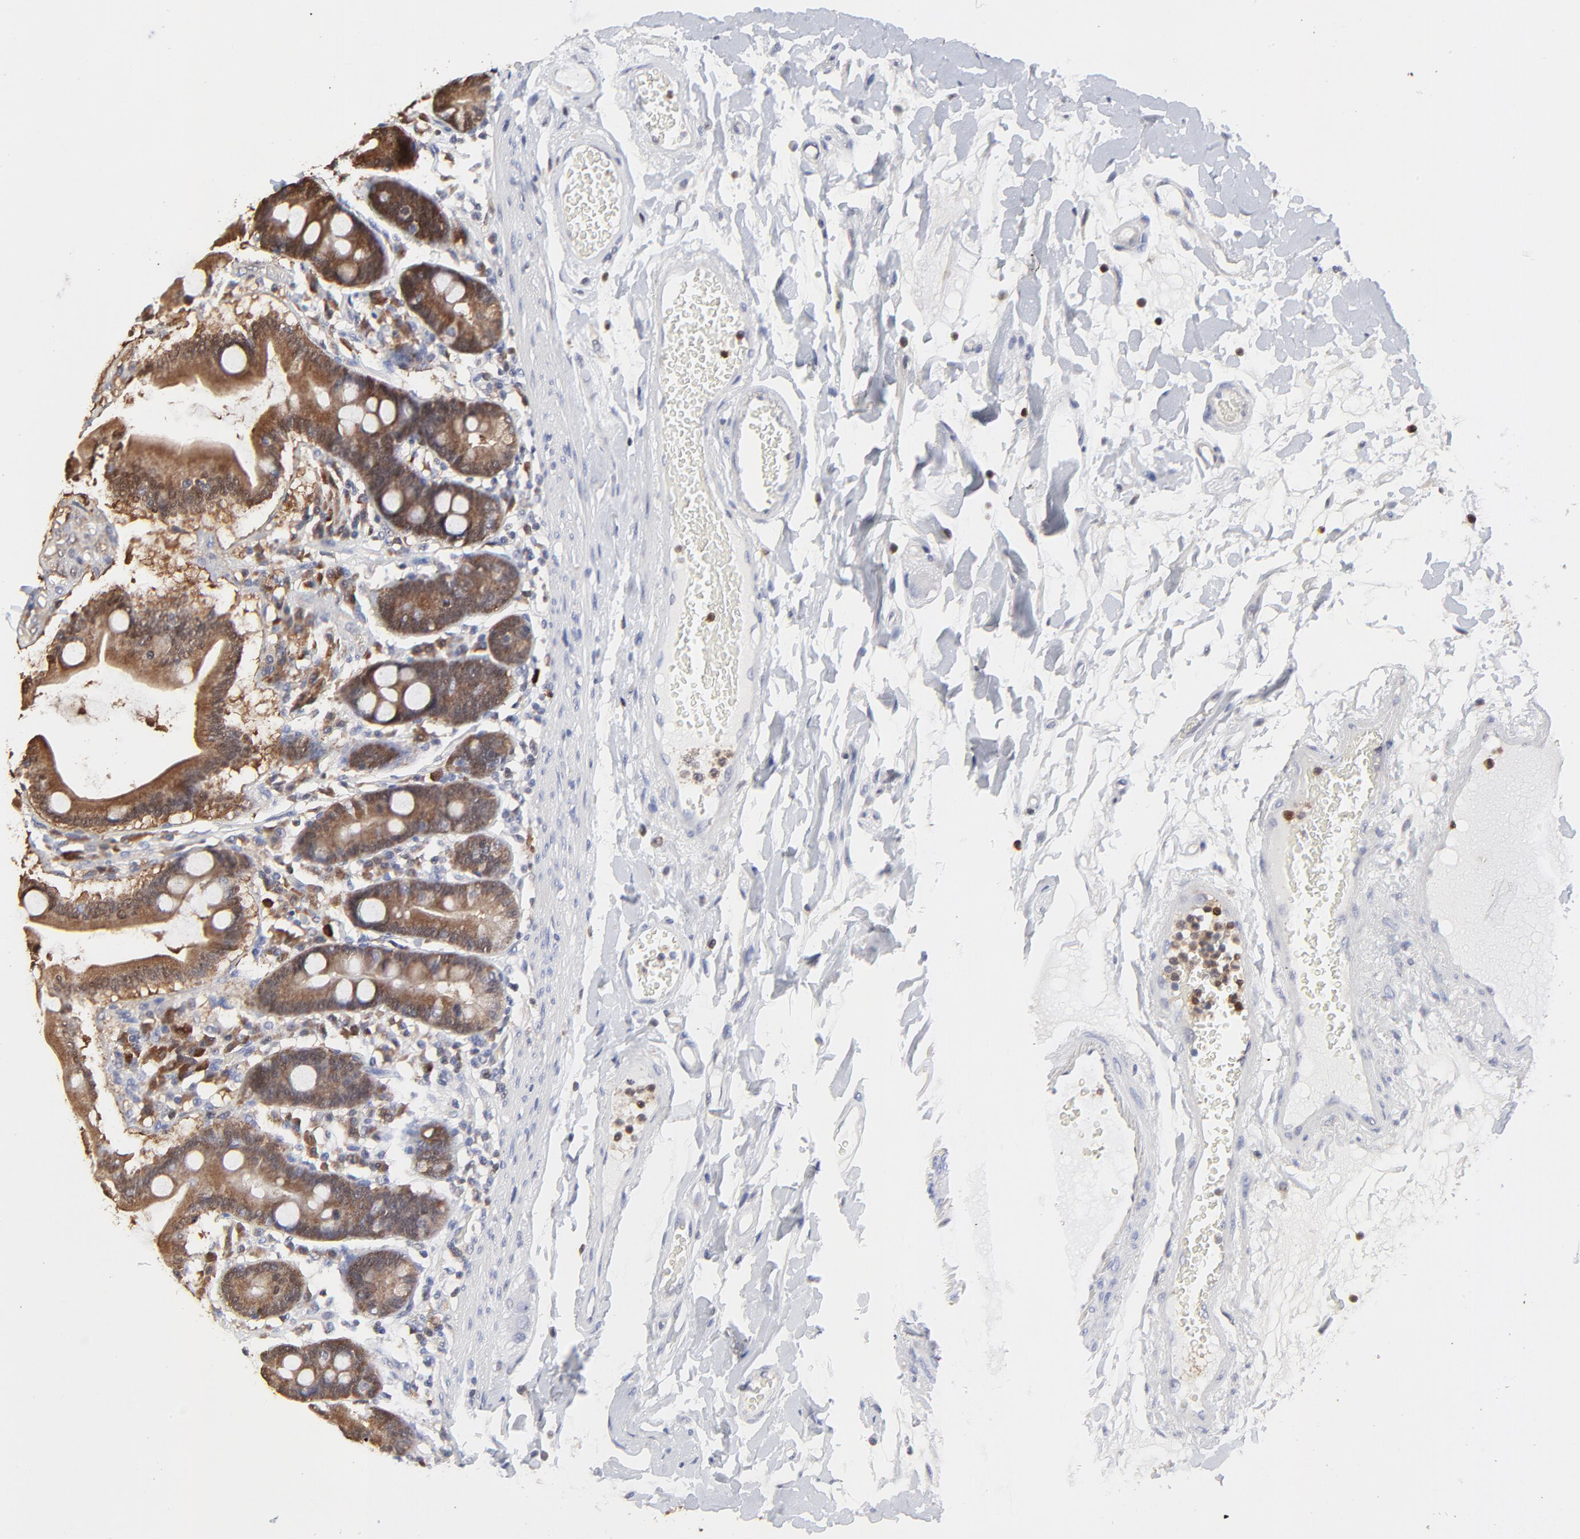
{"staining": {"intensity": "weak", "quantity": ">75%", "location": "cytoplasmic/membranous"}, "tissue": "duodenum", "cell_type": "Glandular cells", "image_type": "normal", "snomed": [{"axis": "morphology", "description": "Normal tissue, NOS"}, {"axis": "topography", "description": "Duodenum"}], "caption": "The immunohistochemical stain labels weak cytoplasmic/membranous positivity in glandular cells of normal duodenum.", "gene": "CASP3", "patient": {"sex": "female", "age": 64}}